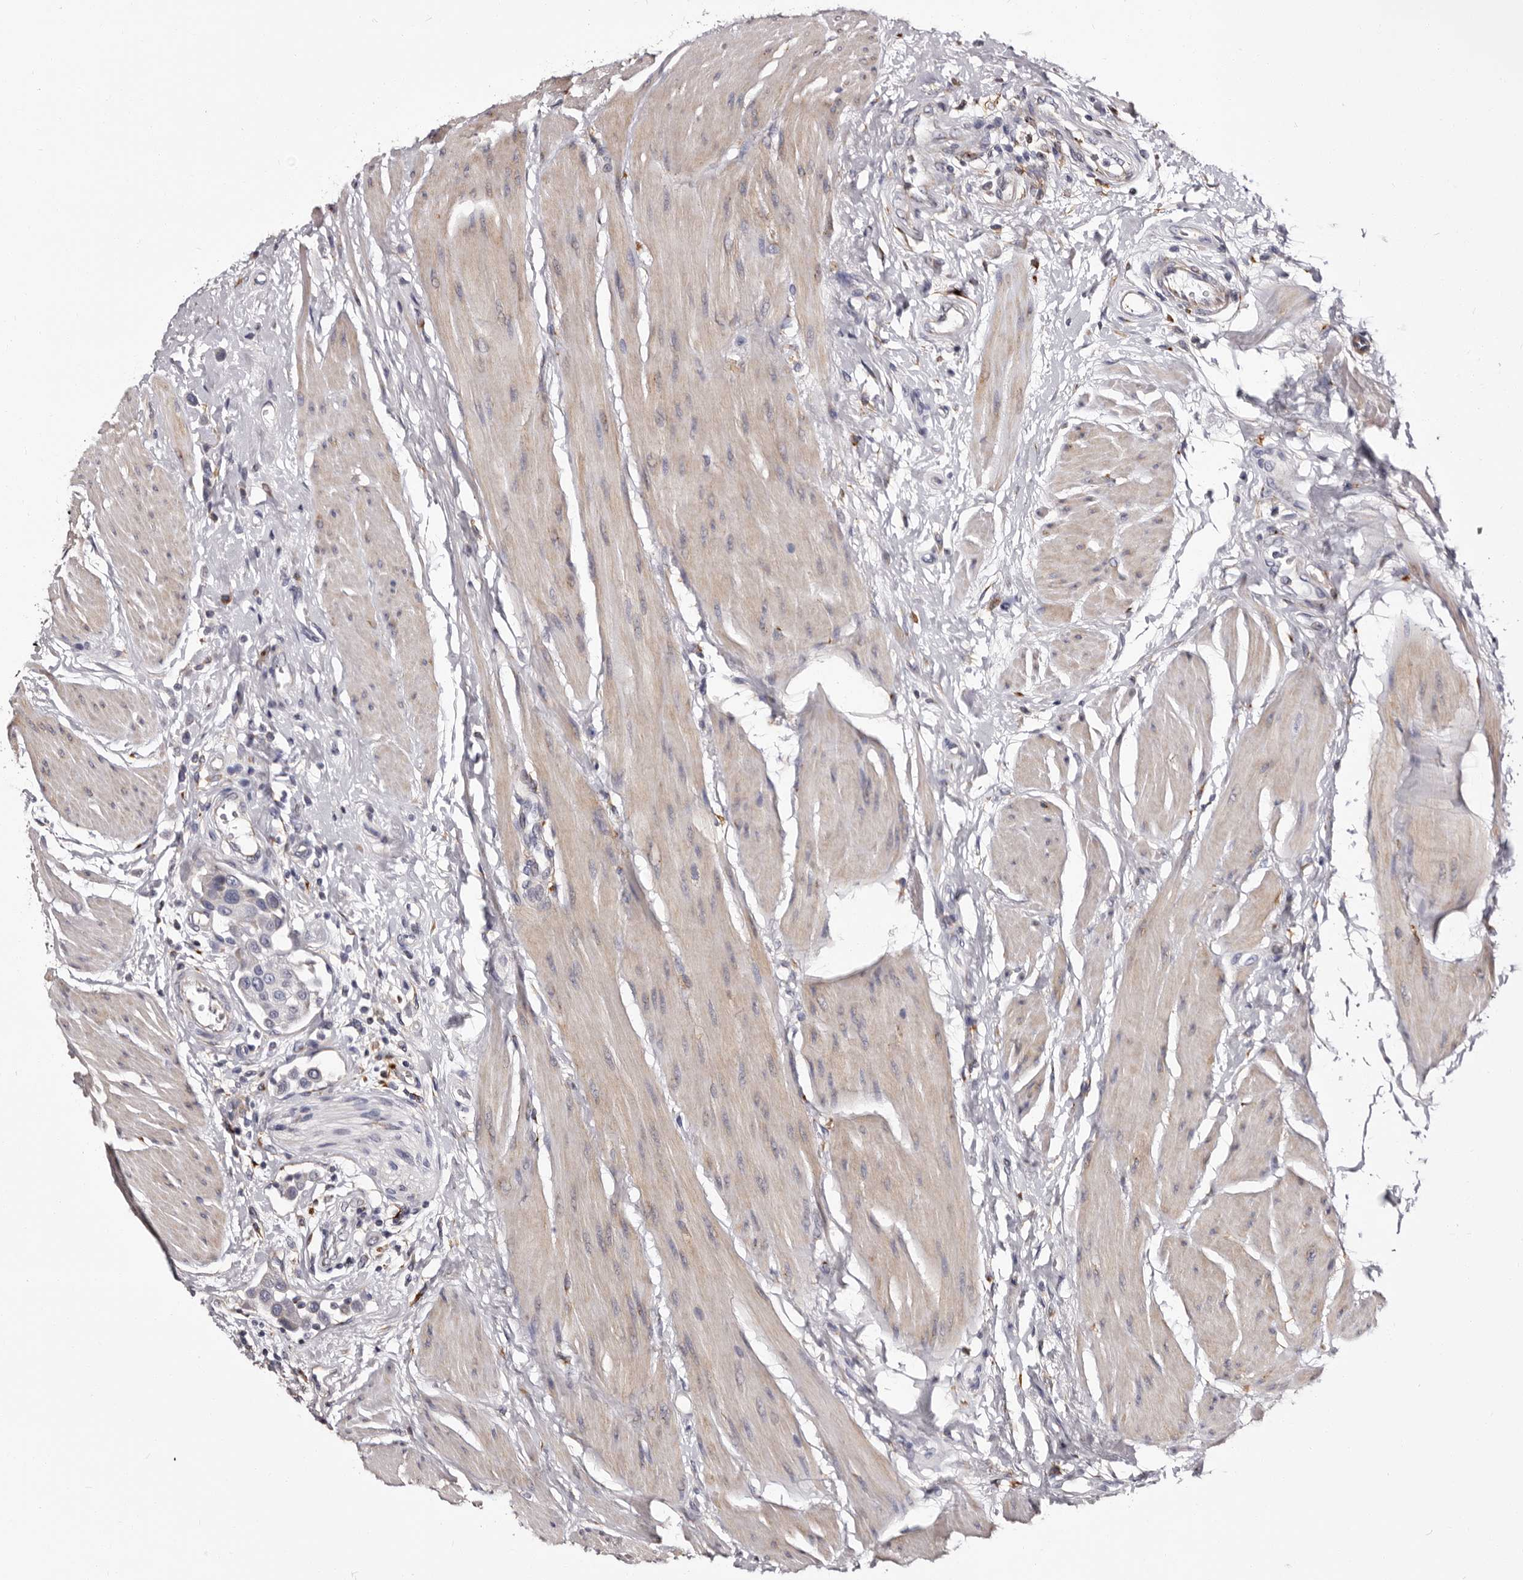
{"staining": {"intensity": "negative", "quantity": "none", "location": "none"}, "tissue": "urothelial cancer", "cell_type": "Tumor cells", "image_type": "cancer", "snomed": [{"axis": "morphology", "description": "Urothelial carcinoma, High grade"}, {"axis": "topography", "description": "Urinary bladder"}], "caption": "The micrograph displays no significant expression in tumor cells of urothelial cancer. Nuclei are stained in blue.", "gene": "AUNIP", "patient": {"sex": "male", "age": 50}}